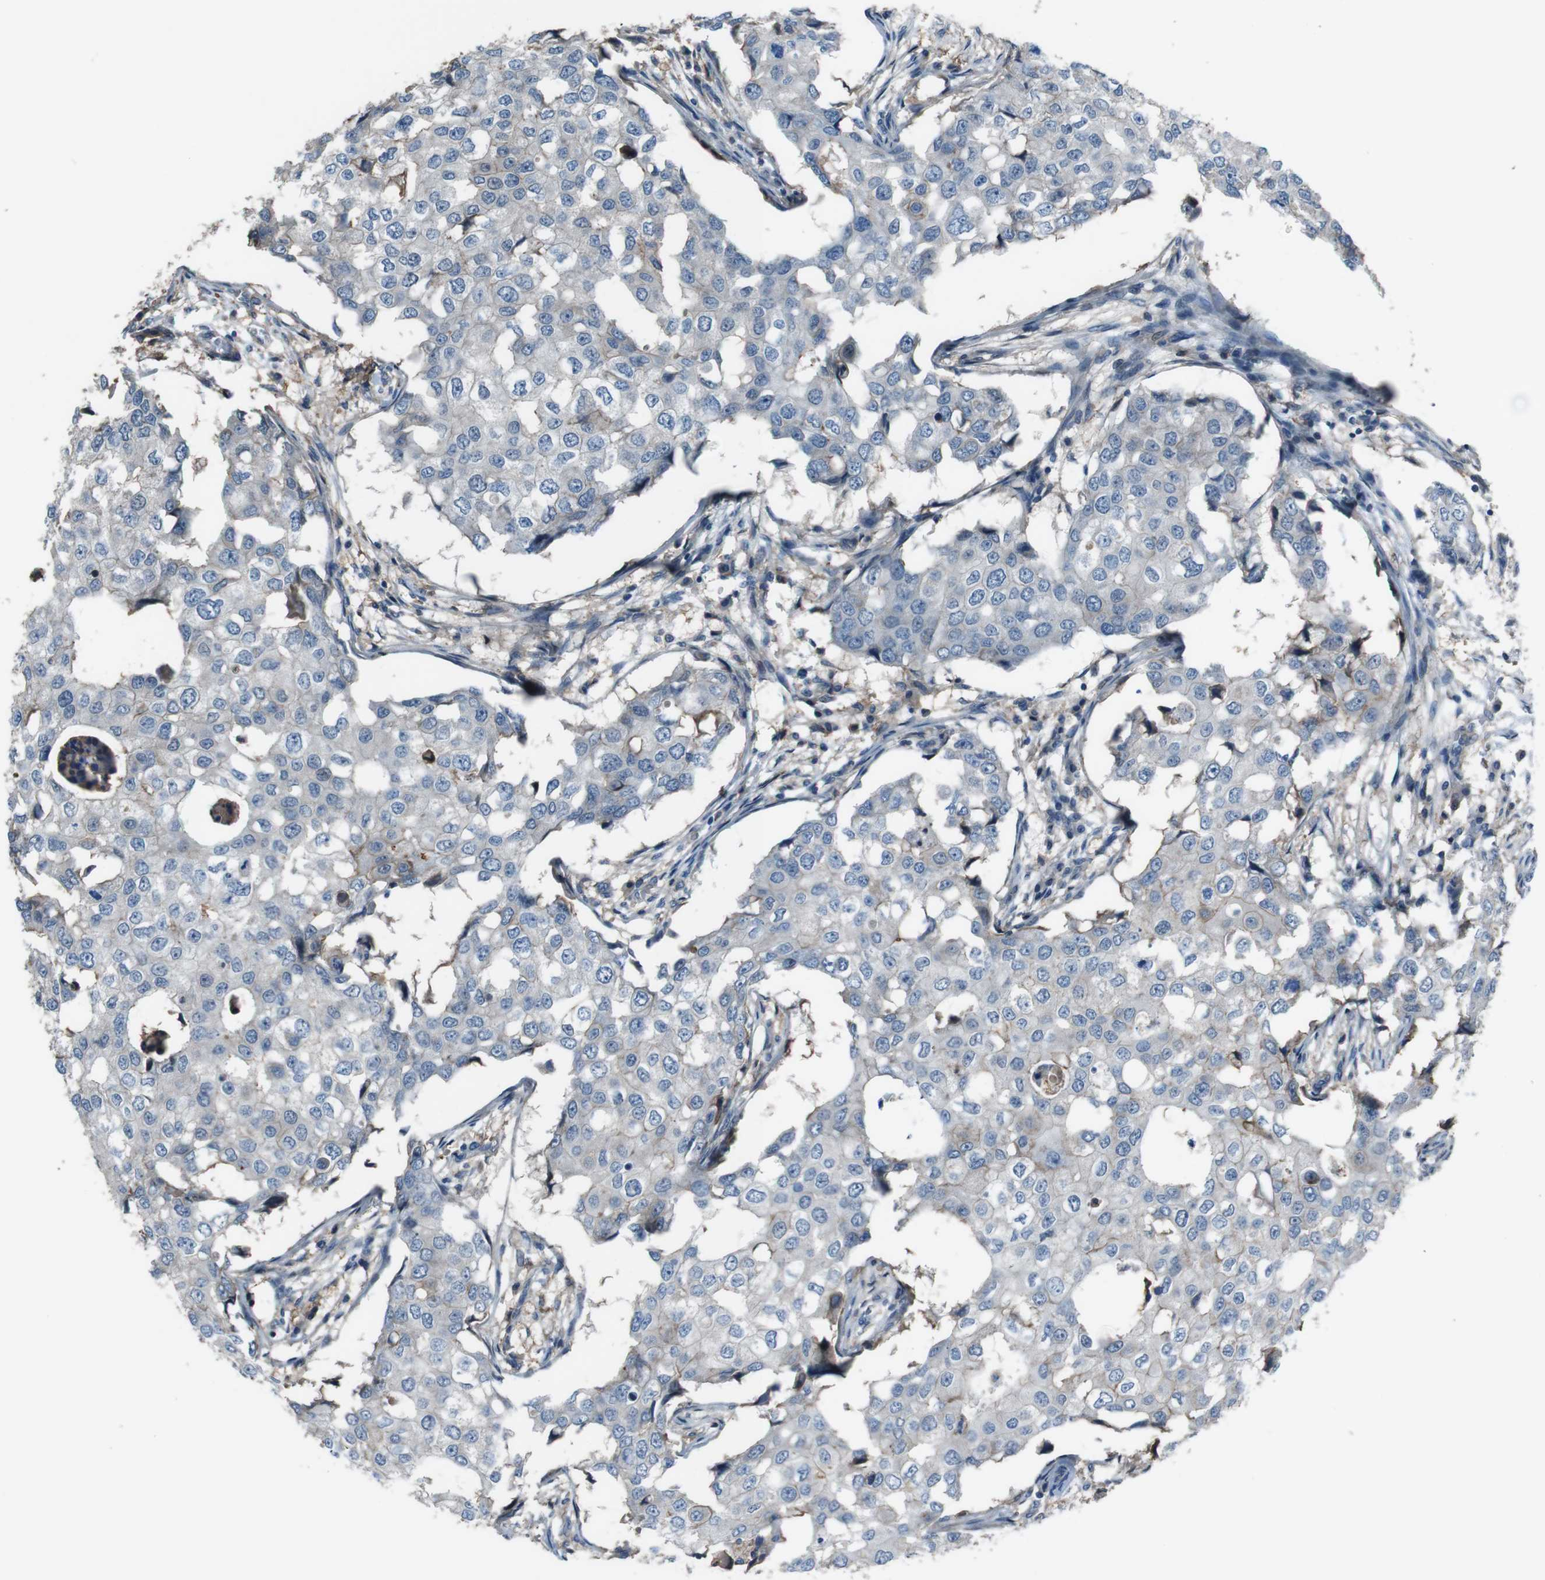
{"staining": {"intensity": "negative", "quantity": "none", "location": "none"}, "tissue": "breast cancer", "cell_type": "Tumor cells", "image_type": "cancer", "snomed": [{"axis": "morphology", "description": "Duct carcinoma"}, {"axis": "topography", "description": "Breast"}], "caption": "Tumor cells are negative for protein expression in human breast cancer (intraductal carcinoma).", "gene": "ATP2B1", "patient": {"sex": "female", "age": 27}}